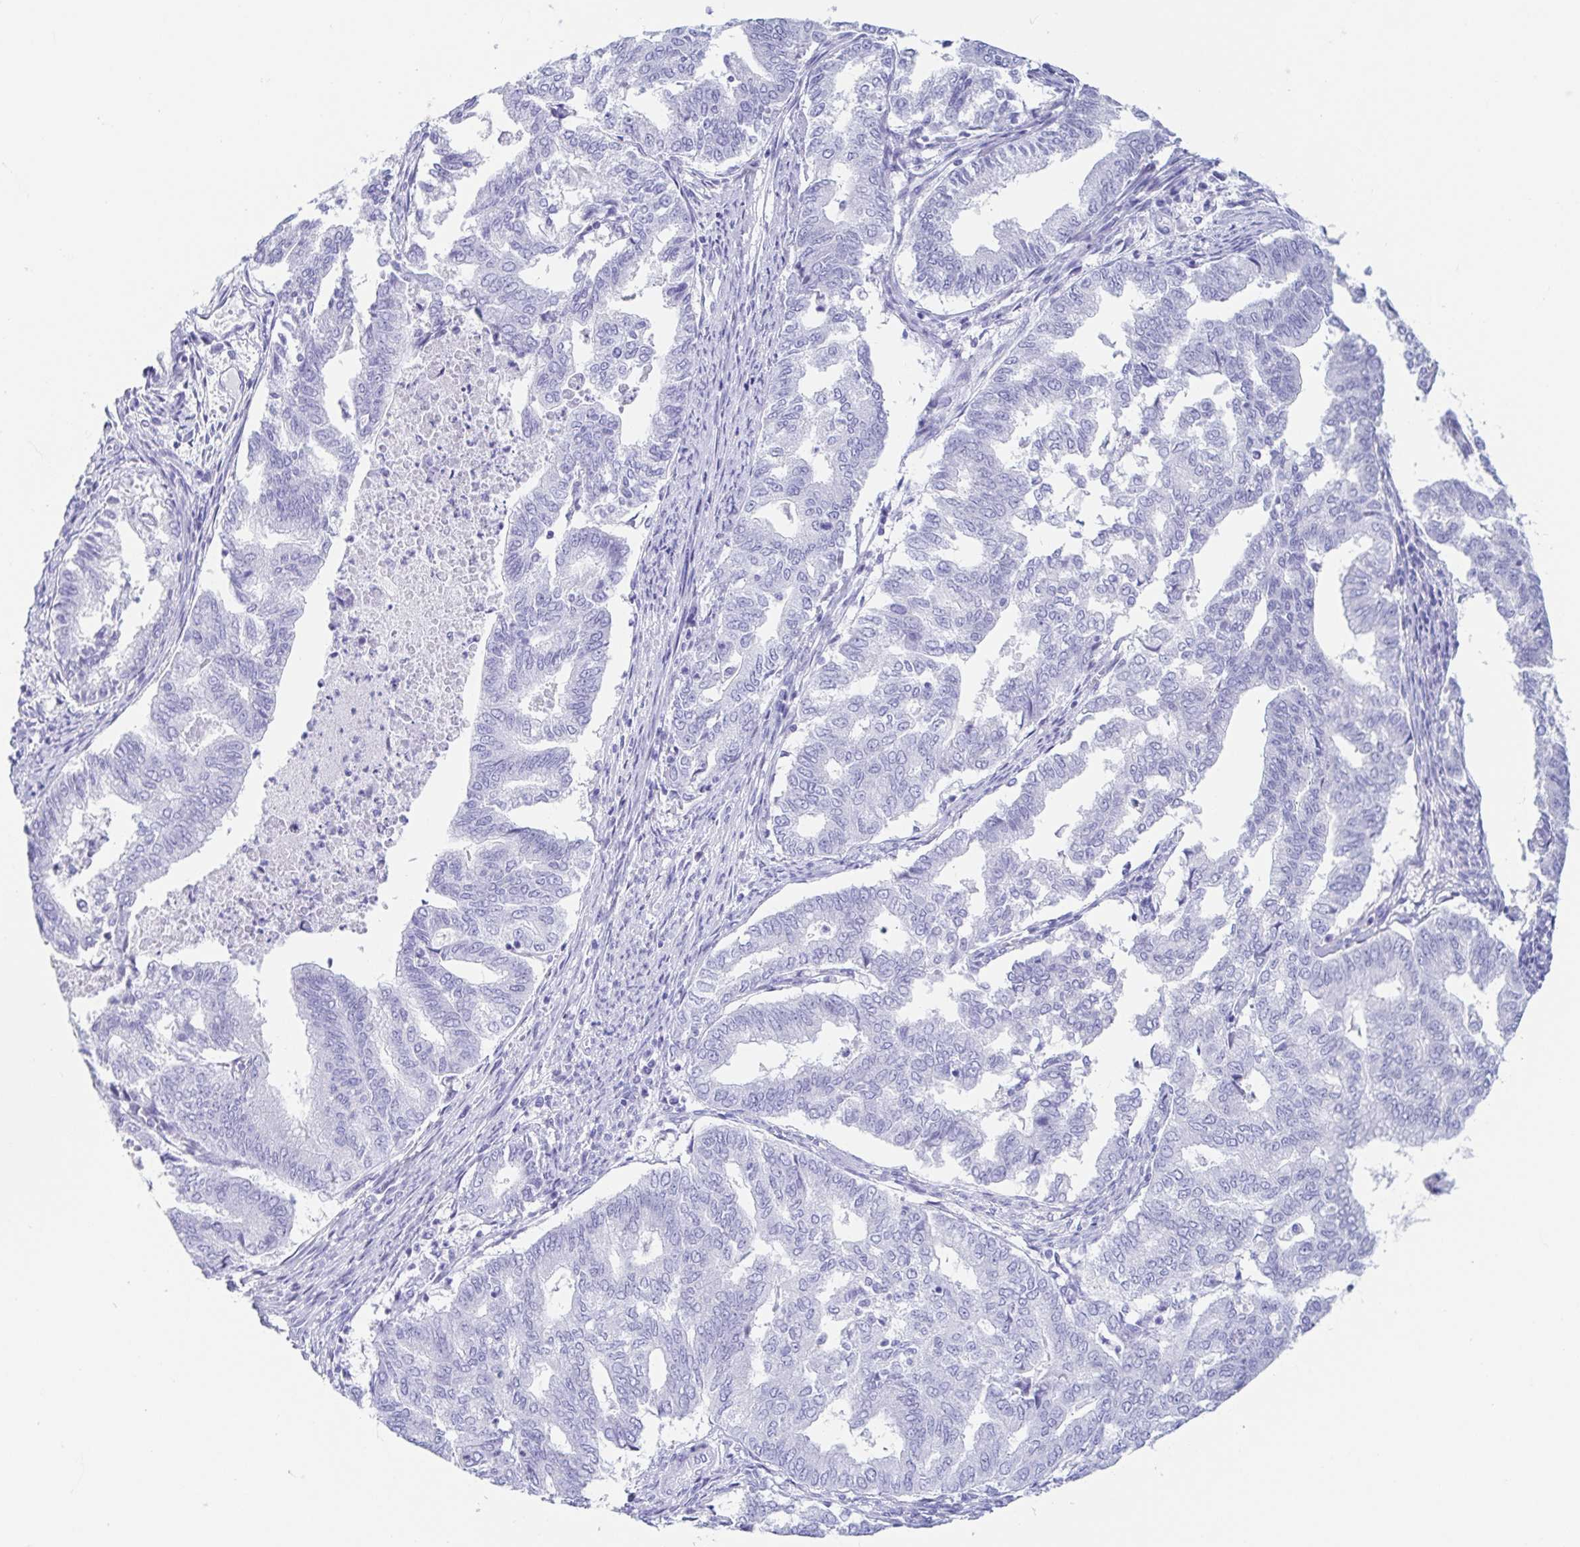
{"staining": {"intensity": "negative", "quantity": "none", "location": "none"}, "tissue": "endometrial cancer", "cell_type": "Tumor cells", "image_type": "cancer", "snomed": [{"axis": "morphology", "description": "Adenocarcinoma, NOS"}, {"axis": "topography", "description": "Endometrium"}], "caption": "Photomicrograph shows no significant protein expression in tumor cells of endometrial cancer.", "gene": "GKN1", "patient": {"sex": "female", "age": 79}}